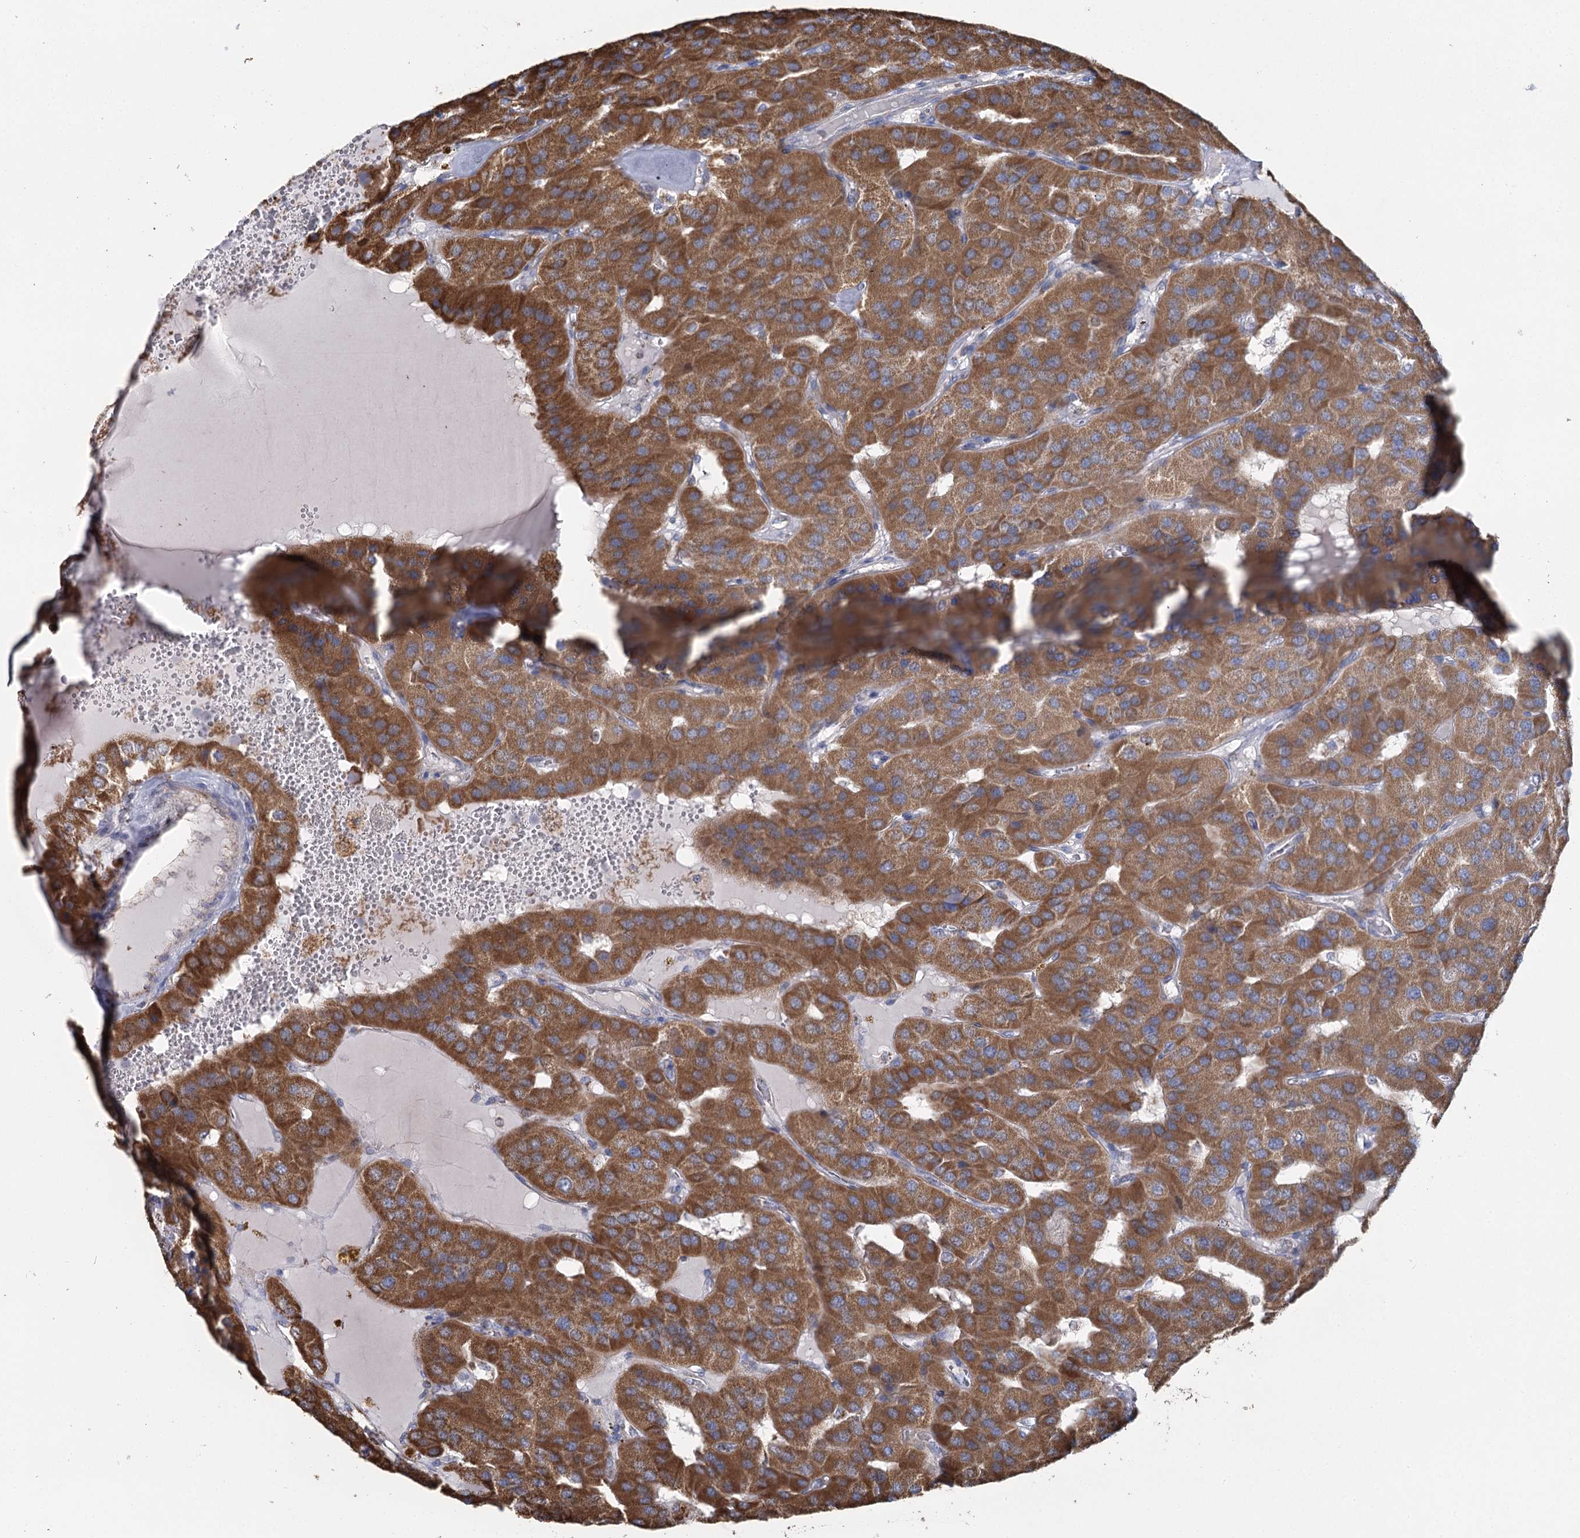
{"staining": {"intensity": "strong", "quantity": ">75%", "location": "cytoplasmic/membranous"}, "tissue": "parathyroid gland", "cell_type": "Glandular cells", "image_type": "normal", "snomed": [{"axis": "morphology", "description": "Normal tissue, NOS"}, {"axis": "morphology", "description": "Adenoma, NOS"}, {"axis": "topography", "description": "Parathyroid gland"}], "caption": "High-power microscopy captured an immunohistochemistry image of unremarkable parathyroid gland, revealing strong cytoplasmic/membranous positivity in about >75% of glandular cells. (Stains: DAB (3,3'-diaminobenzidine) in brown, nuclei in blue, Microscopy: brightfield microscopy at high magnification).", "gene": "MRPL44", "patient": {"sex": "female", "age": 86}}